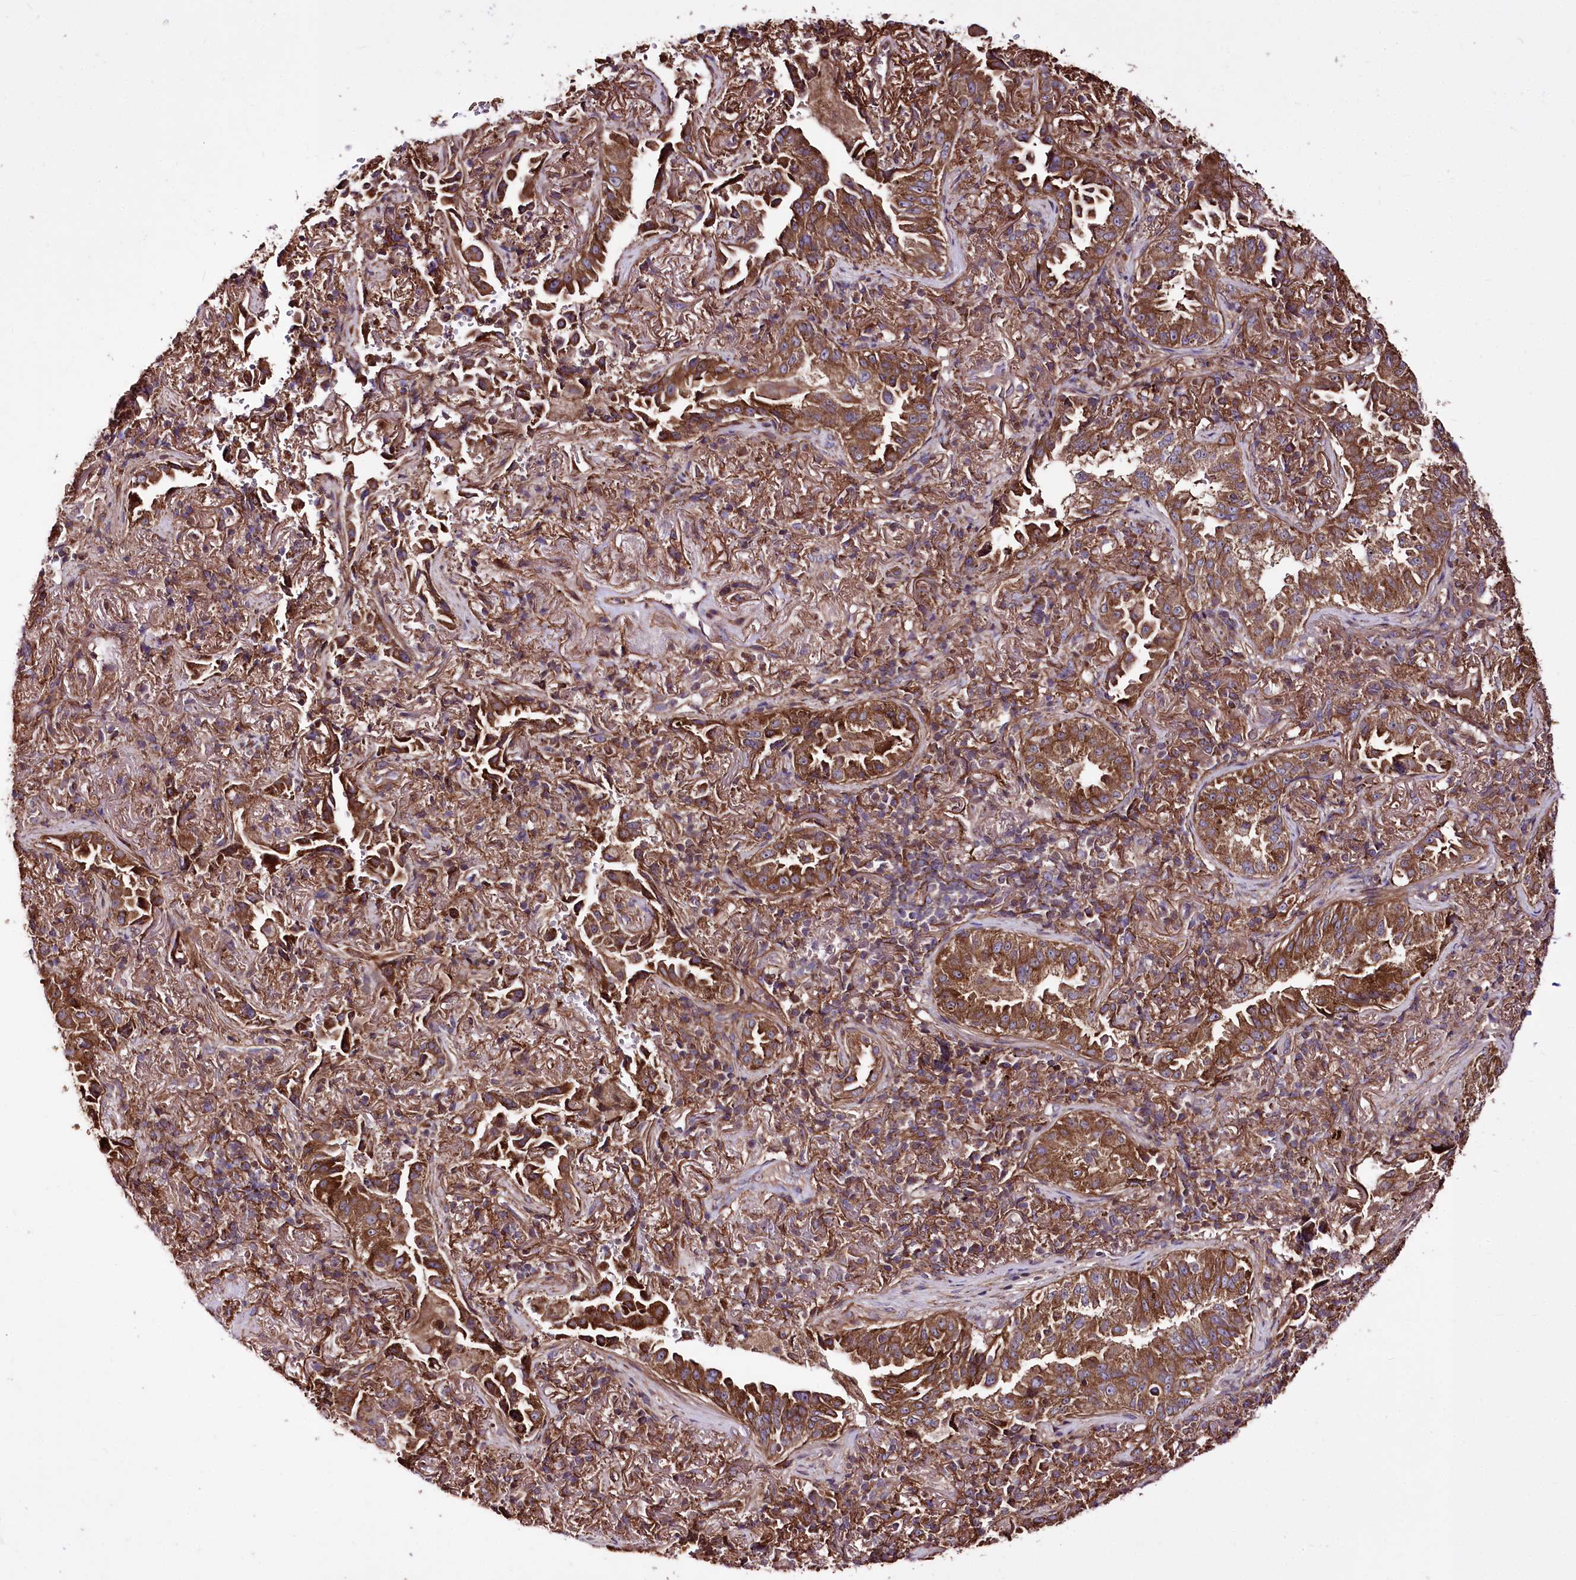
{"staining": {"intensity": "strong", "quantity": ">75%", "location": "cytoplasmic/membranous"}, "tissue": "lung cancer", "cell_type": "Tumor cells", "image_type": "cancer", "snomed": [{"axis": "morphology", "description": "Adenocarcinoma, NOS"}, {"axis": "topography", "description": "Lung"}], "caption": "There is high levels of strong cytoplasmic/membranous expression in tumor cells of lung cancer, as demonstrated by immunohistochemical staining (brown color).", "gene": "WWC1", "patient": {"sex": "female", "age": 69}}